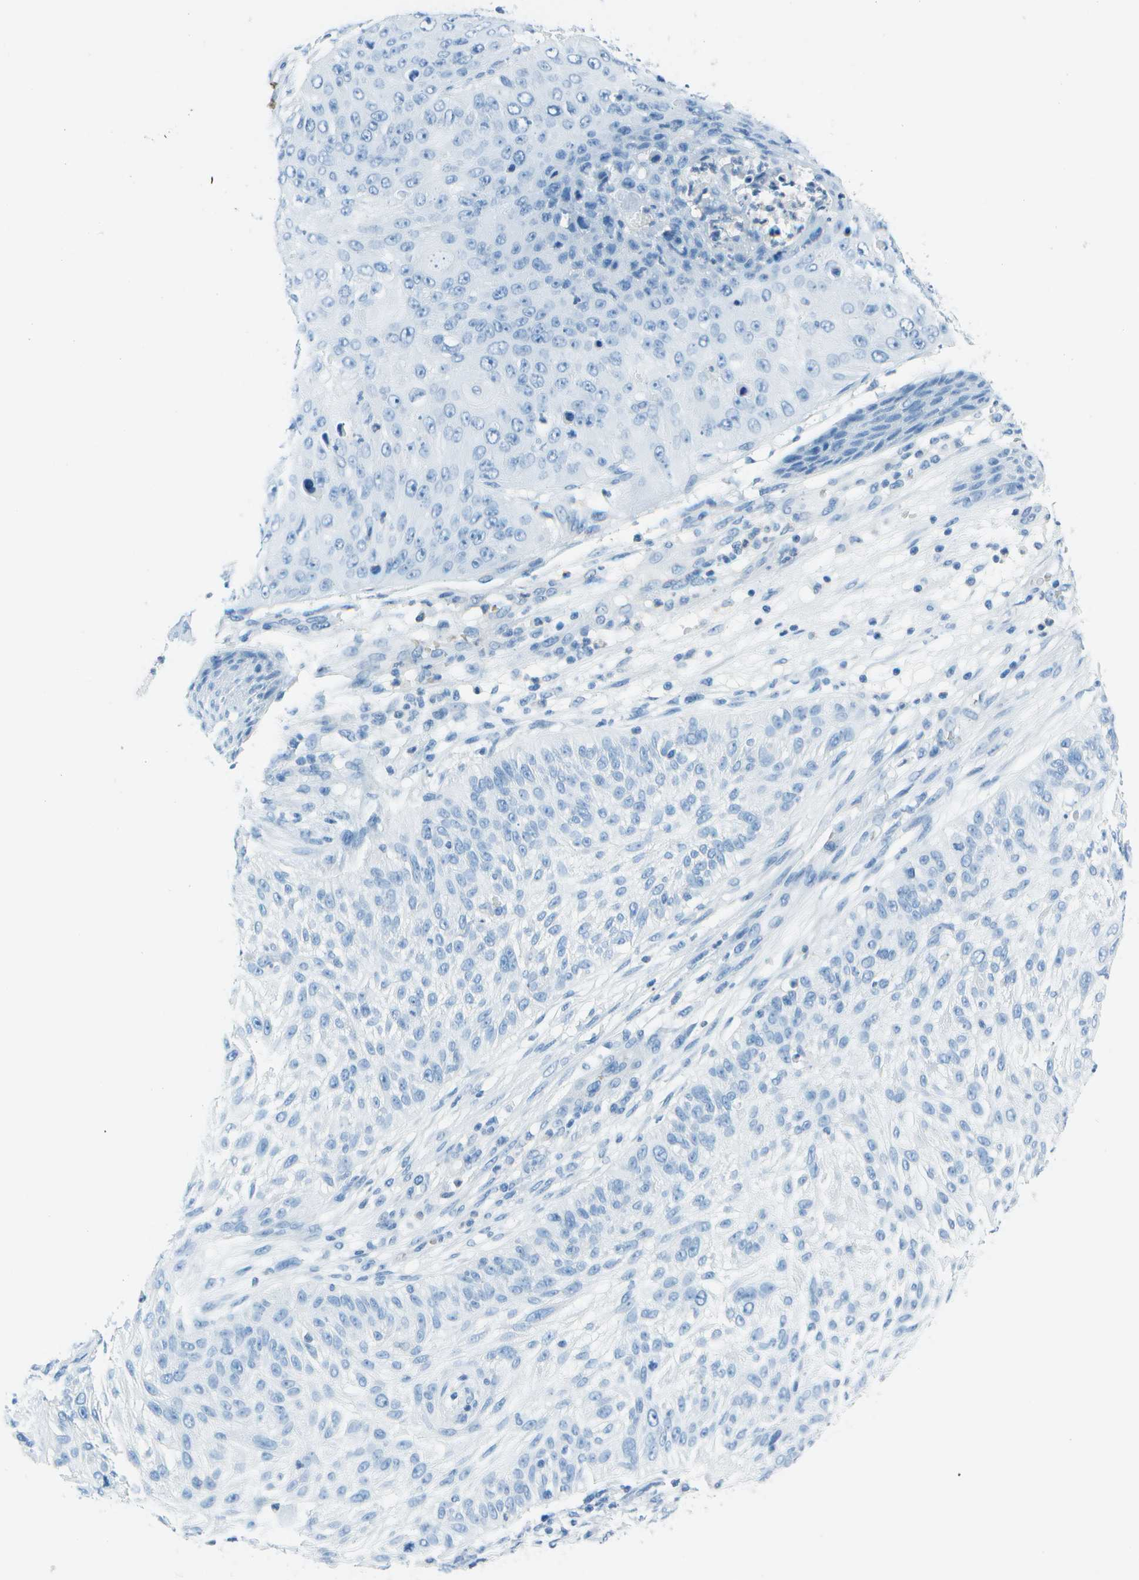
{"staining": {"intensity": "negative", "quantity": "none", "location": "none"}, "tissue": "skin cancer", "cell_type": "Tumor cells", "image_type": "cancer", "snomed": [{"axis": "morphology", "description": "Squamous cell carcinoma, NOS"}, {"axis": "topography", "description": "Skin"}], "caption": "Protein analysis of skin cancer shows no significant expression in tumor cells. The staining was performed using DAB (3,3'-diaminobenzidine) to visualize the protein expression in brown, while the nuclei were stained in blue with hematoxylin (Magnification: 20x).", "gene": "ASL", "patient": {"sex": "female", "age": 80}}